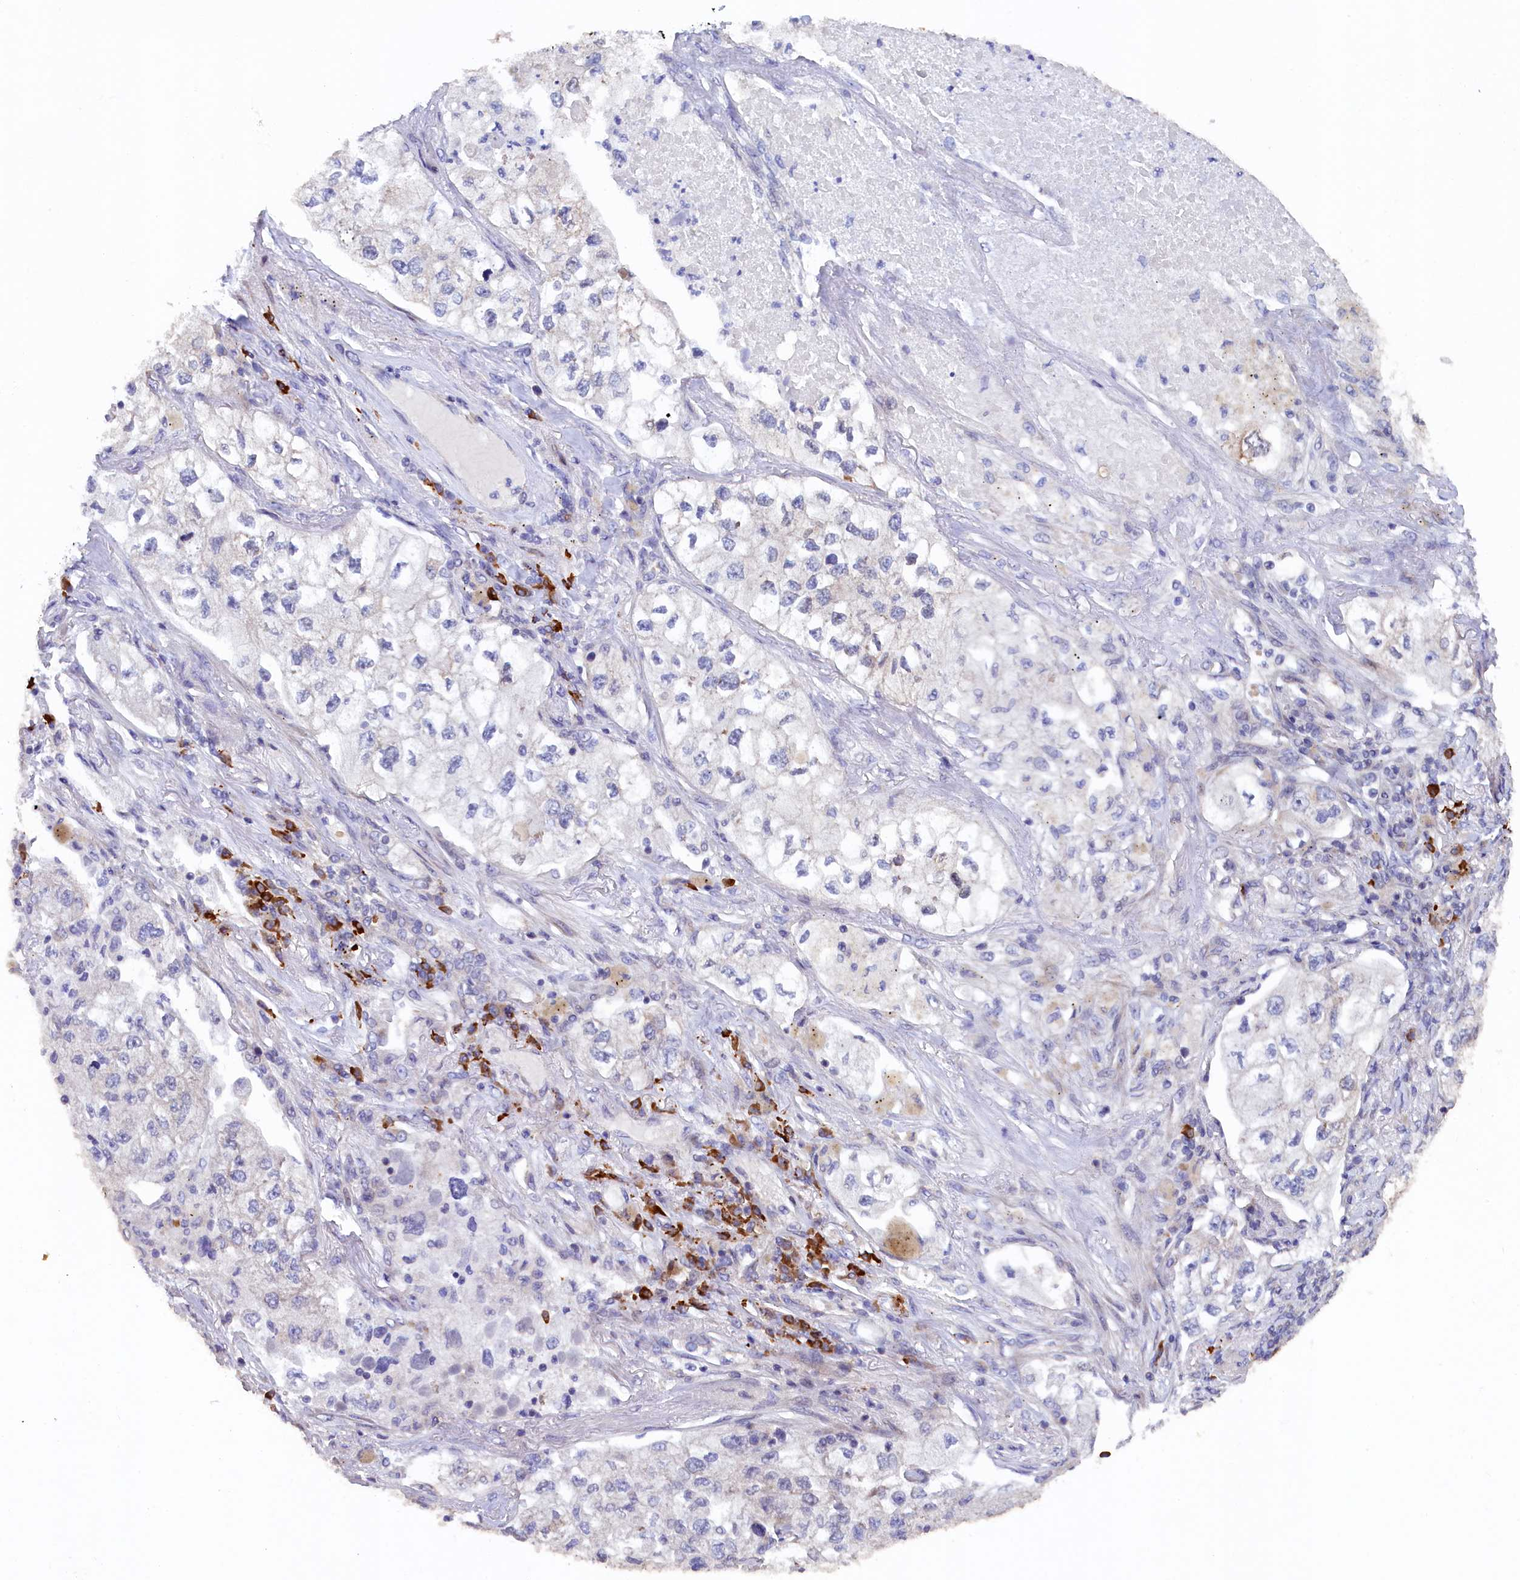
{"staining": {"intensity": "negative", "quantity": "none", "location": "none"}, "tissue": "lung cancer", "cell_type": "Tumor cells", "image_type": "cancer", "snomed": [{"axis": "morphology", "description": "Adenocarcinoma, NOS"}, {"axis": "topography", "description": "Lung"}], "caption": "A histopathology image of lung adenocarcinoma stained for a protein reveals no brown staining in tumor cells.", "gene": "JPT2", "patient": {"sex": "male", "age": 63}}